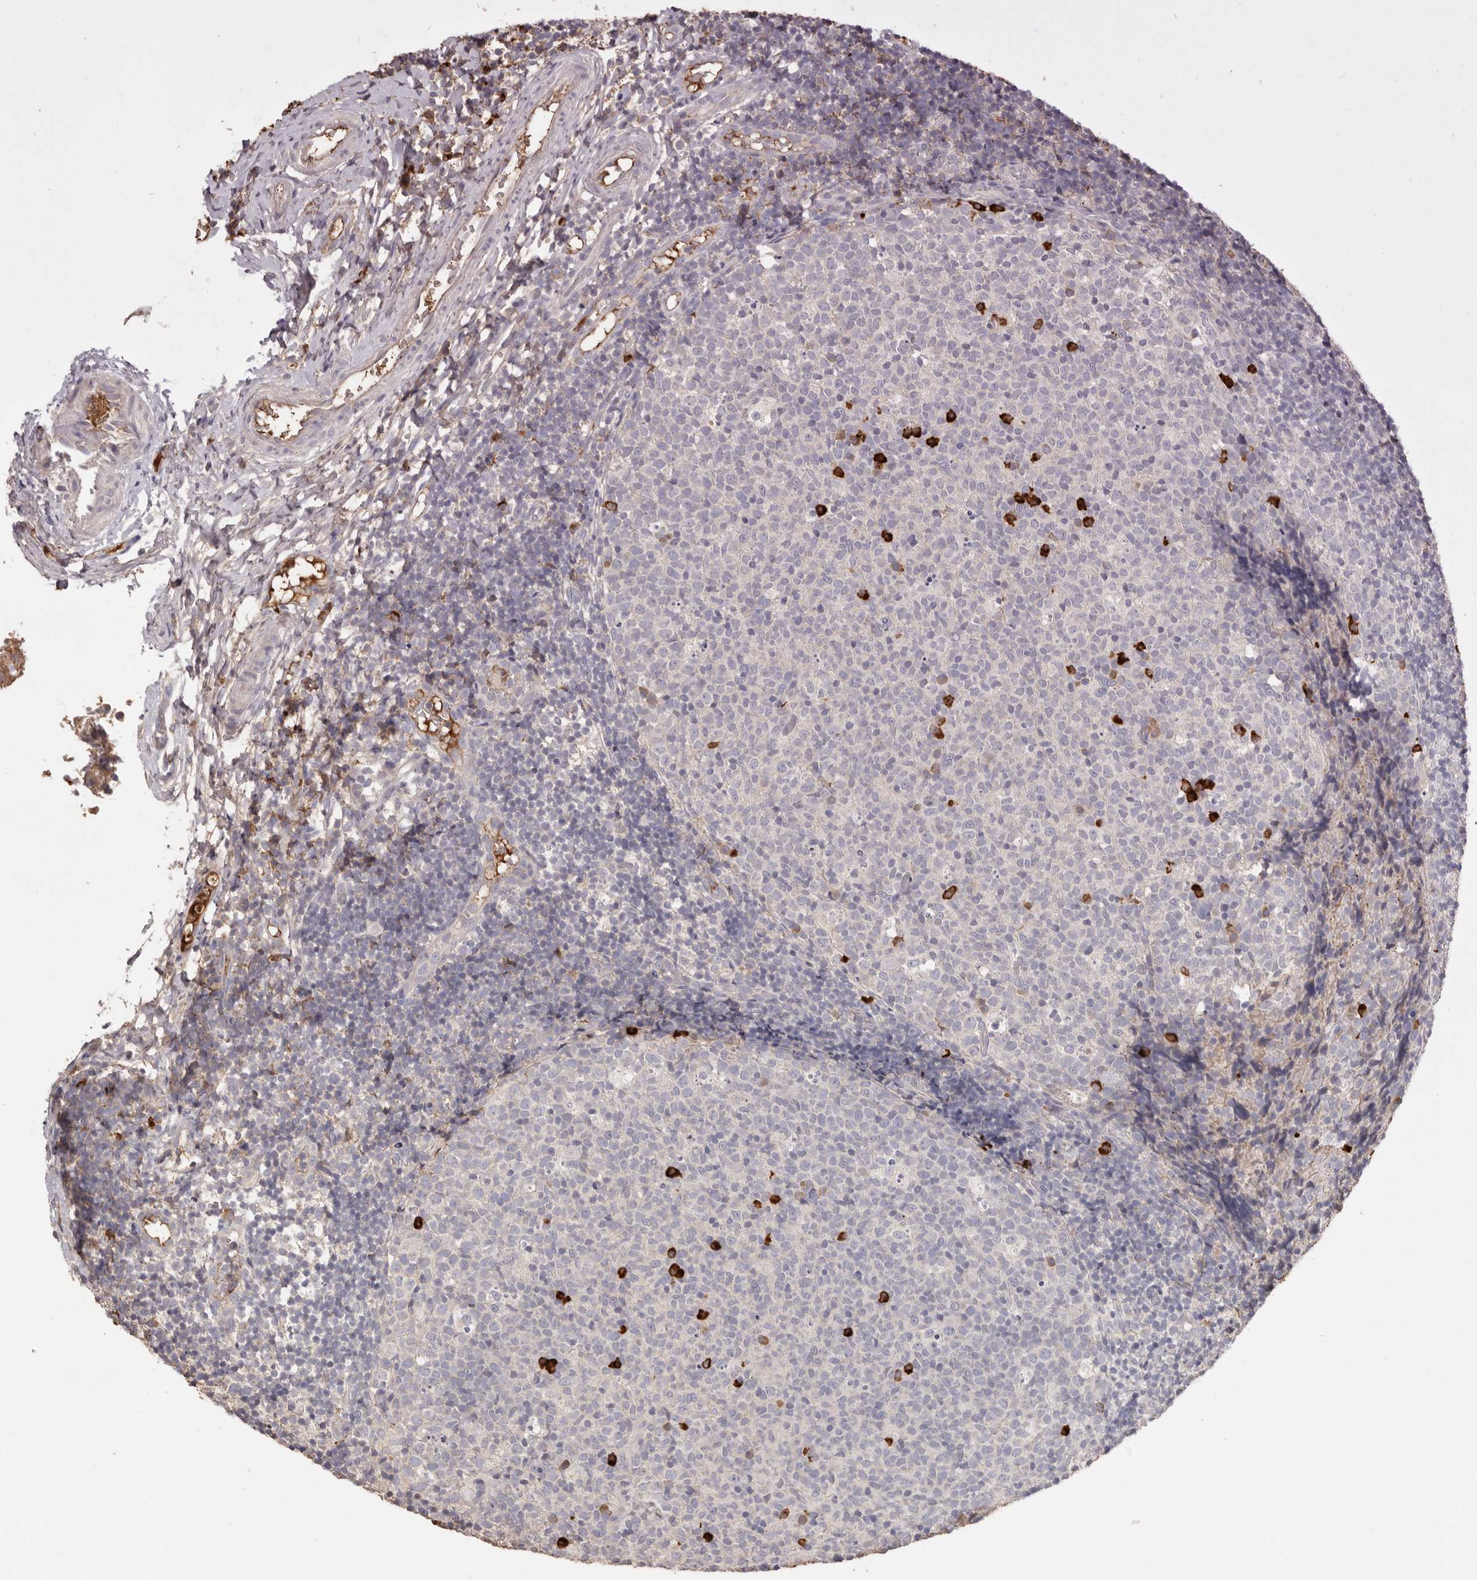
{"staining": {"intensity": "strong", "quantity": "<25%", "location": "cytoplasmic/membranous"}, "tissue": "tonsil", "cell_type": "Germinal center cells", "image_type": "normal", "snomed": [{"axis": "morphology", "description": "Normal tissue, NOS"}, {"axis": "topography", "description": "Tonsil"}], "caption": "Immunohistochemistry (IHC) (DAB (3,3'-diaminobenzidine)) staining of unremarkable human tonsil displays strong cytoplasmic/membranous protein staining in approximately <25% of germinal center cells.", "gene": "HCAR2", "patient": {"sex": "female", "age": 19}}